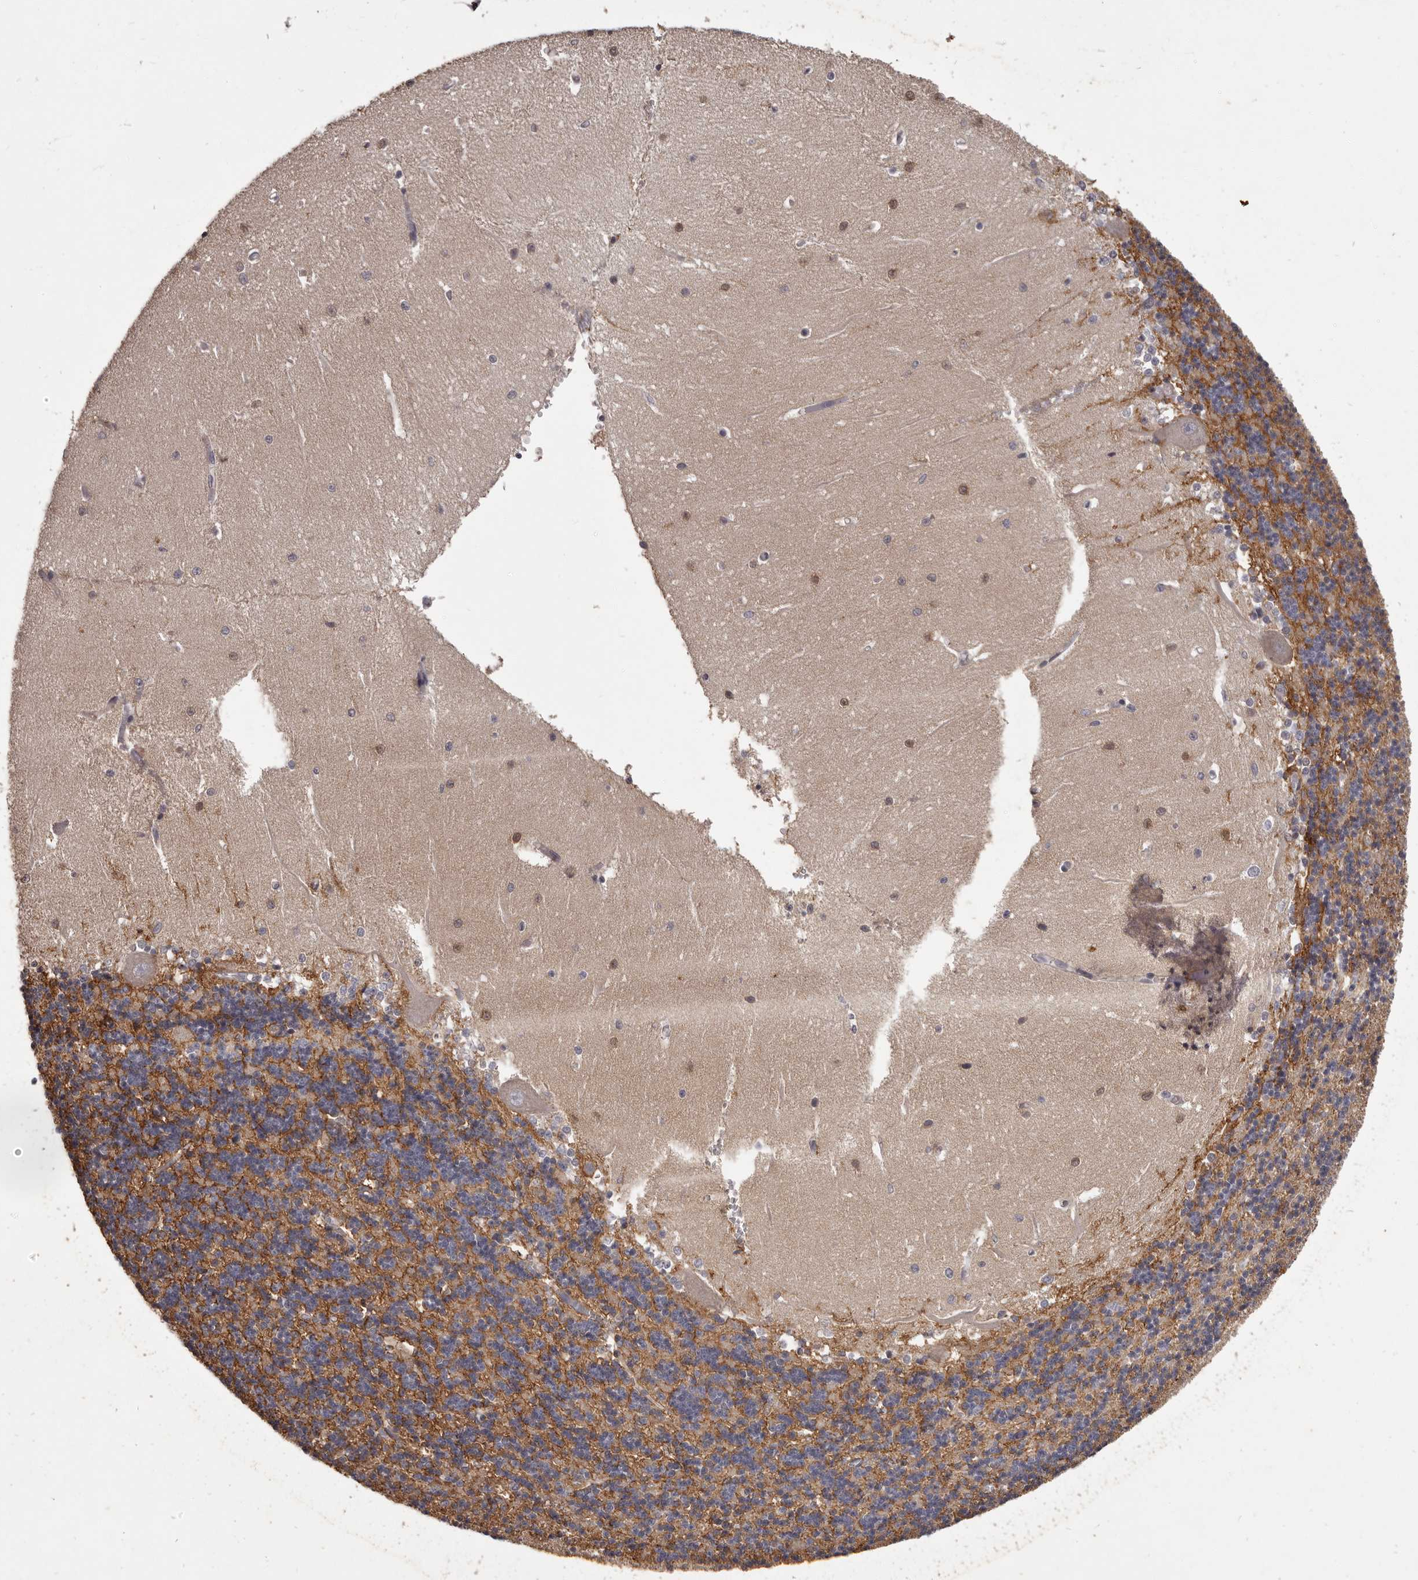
{"staining": {"intensity": "moderate", "quantity": "<25%", "location": "cytoplasmic/membranous"}, "tissue": "cerebellum", "cell_type": "Cells in granular layer", "image_type": "normal", "snomed": [{"axis": "morphology", "description": "Normal tissue, NOS"}, {"axis": "topography", "description": "Cerebellum"}], "caption": "This image reveals IHC staining of normal human cerebellum, with low moderate cytoplasmic/membranous staining in approximately <25% of cells in granular layer.", "gene": "GPR78", "patient": {"sex": "male", "age": 37}}